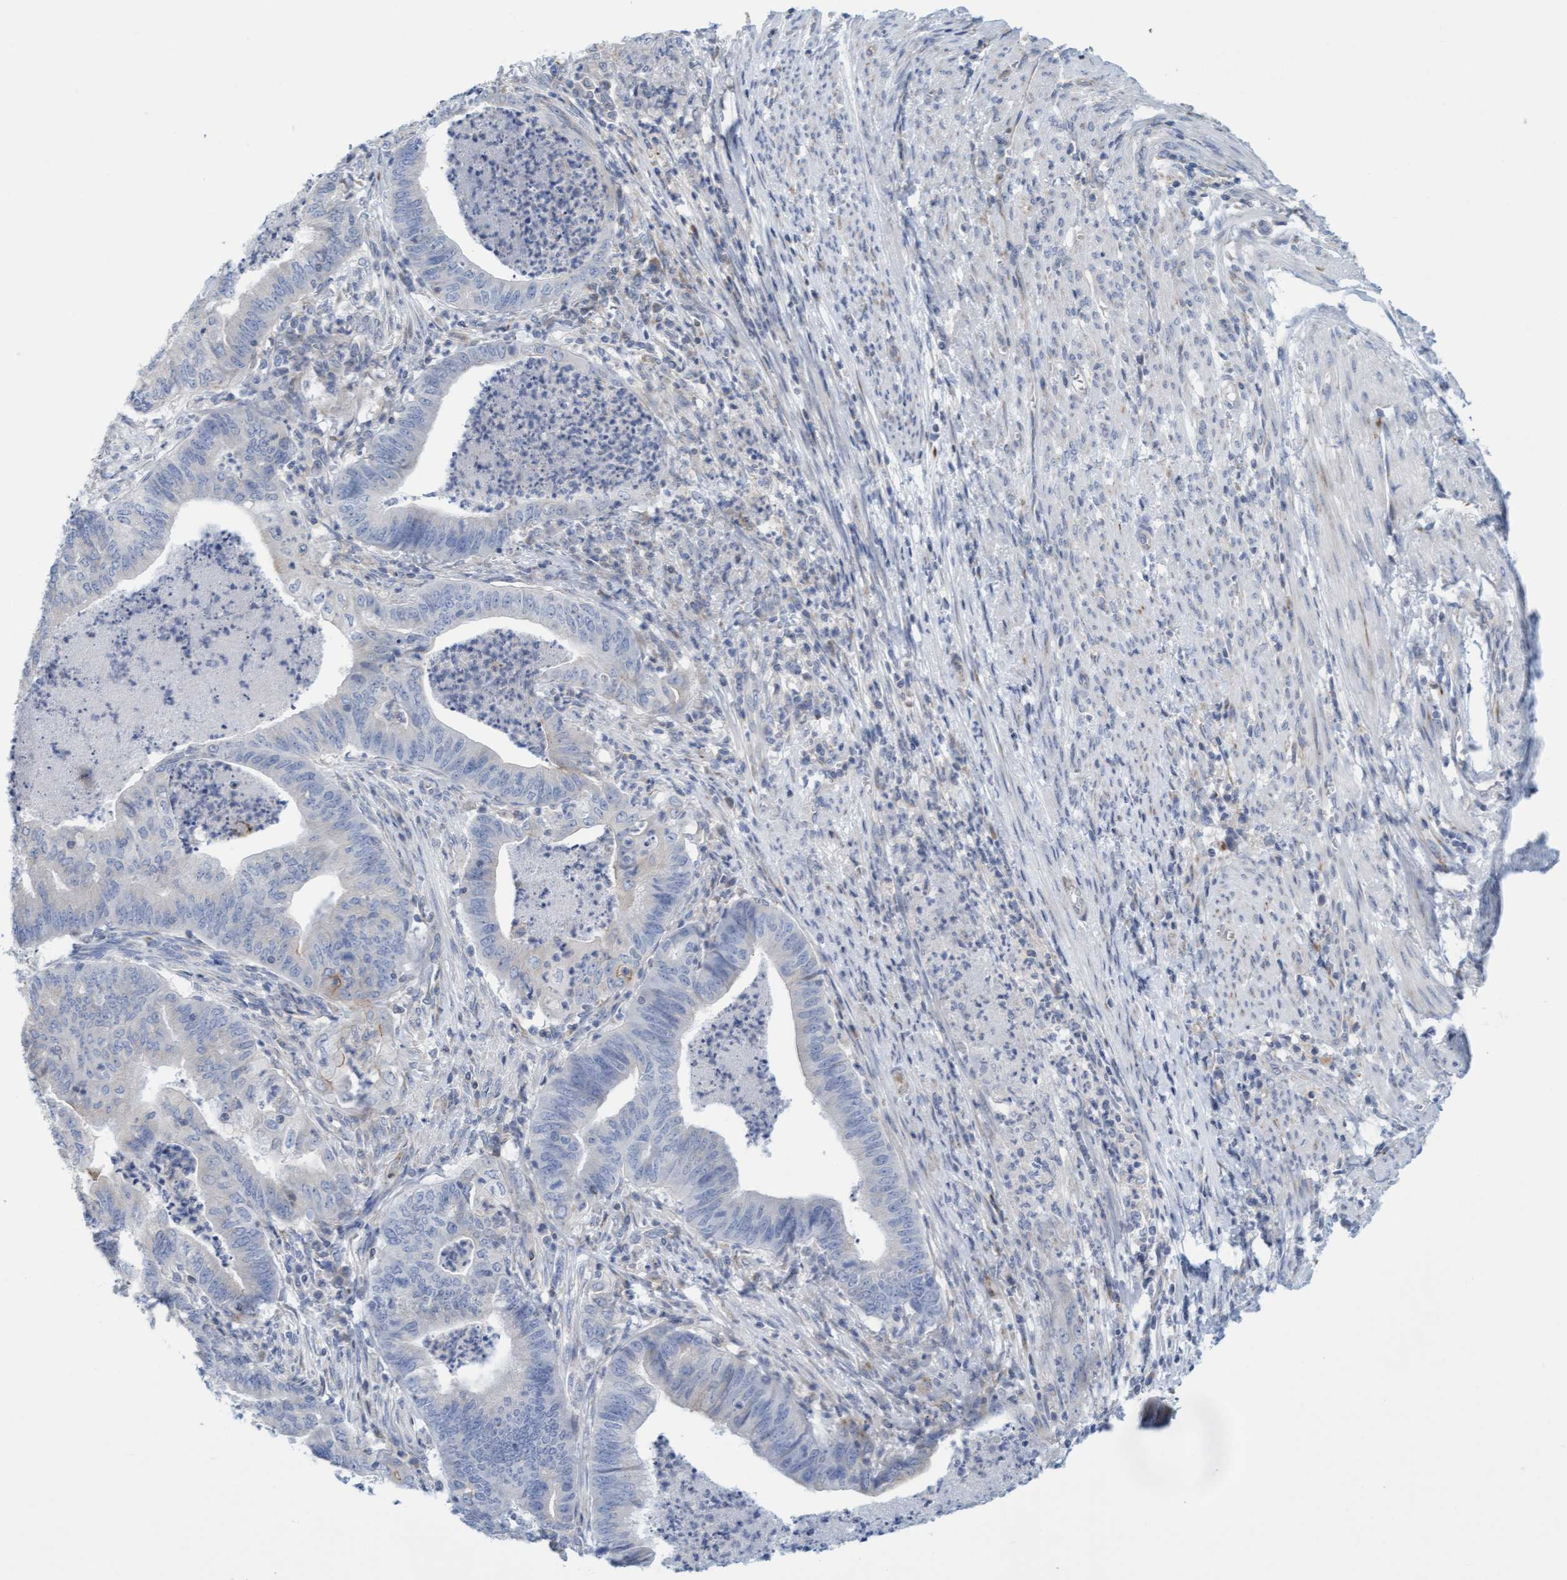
{"staining": {"intensity": "negative", "quantity": "none", "location": "none"}, "tissue": "endometrial cancer", "cell_type": "Tumor cells", "image_type": "cancer", "snomed": [{"axis": "morphology", "description": "Polyp, NOS"}, {"axis": "morphology", "description": "Adenocarcinoma, NOS"}, {"axis": "morphology", "description": "Adenoma, NOS"}, {"axis": "topography", "description": "Endometrium"}], "caption": "This is a micrograph of immunohistochemistry staining of endometrial cancer, which shows no expression in tumor cells.", "gene": "SLC28A3", "patient": {"sex": "female", "age": 79}}